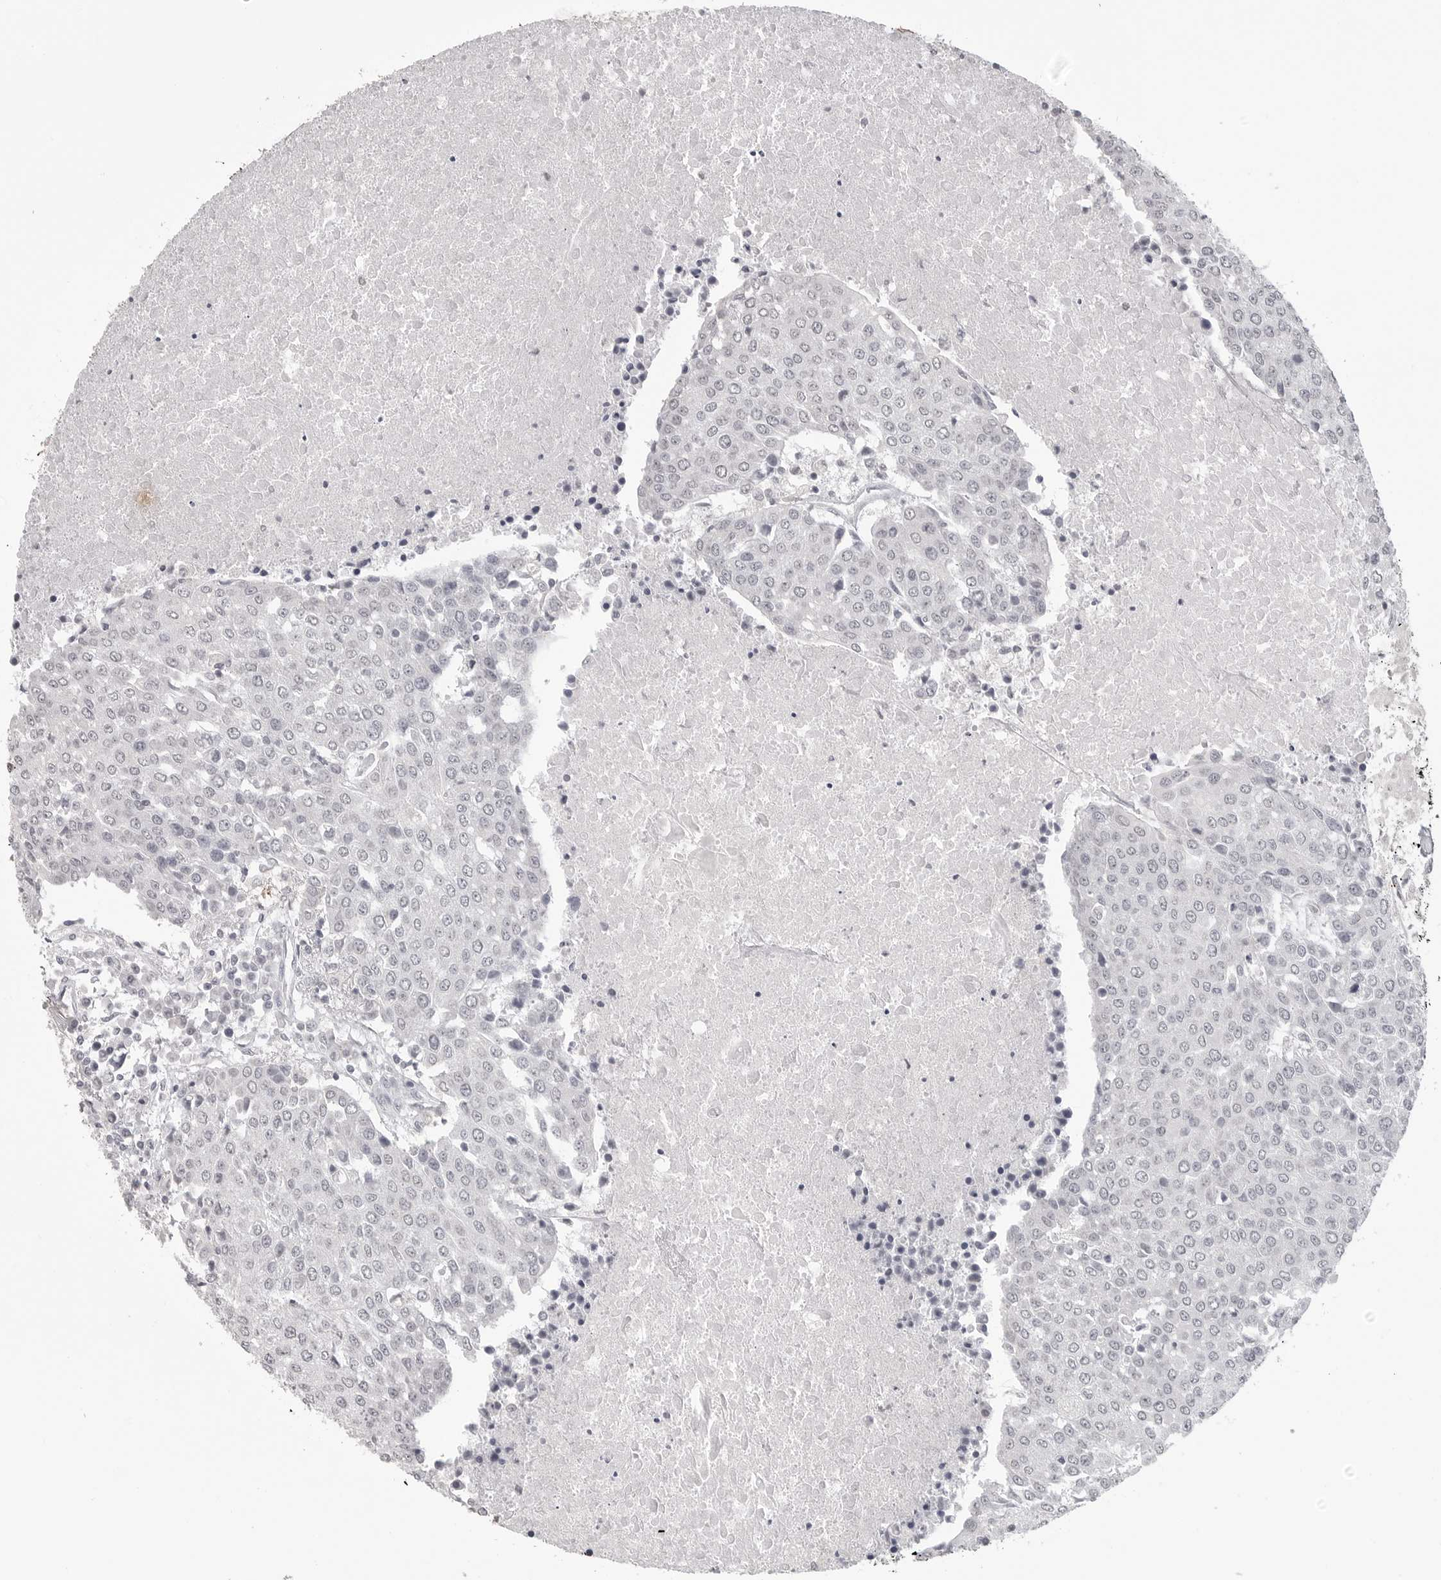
{"staining": {"intensity": "negative", "quantity": "none", "location": "none"}, "tissue": "urothelial cancer", "cell_type": "Tumor cells", "image_type": "cancer", "snomed": [{"axis": "morphology", "description": "Urothelial carcinoma, High grade"}, {"axis": "topography", "description": "Urinary bladder"}], "caption": "Histopathology image shows no significant protein positivity in tumor cells of urothelial cancer.", "gene": "PRSS1", "patient": {"sex": "female", "age": 85}}